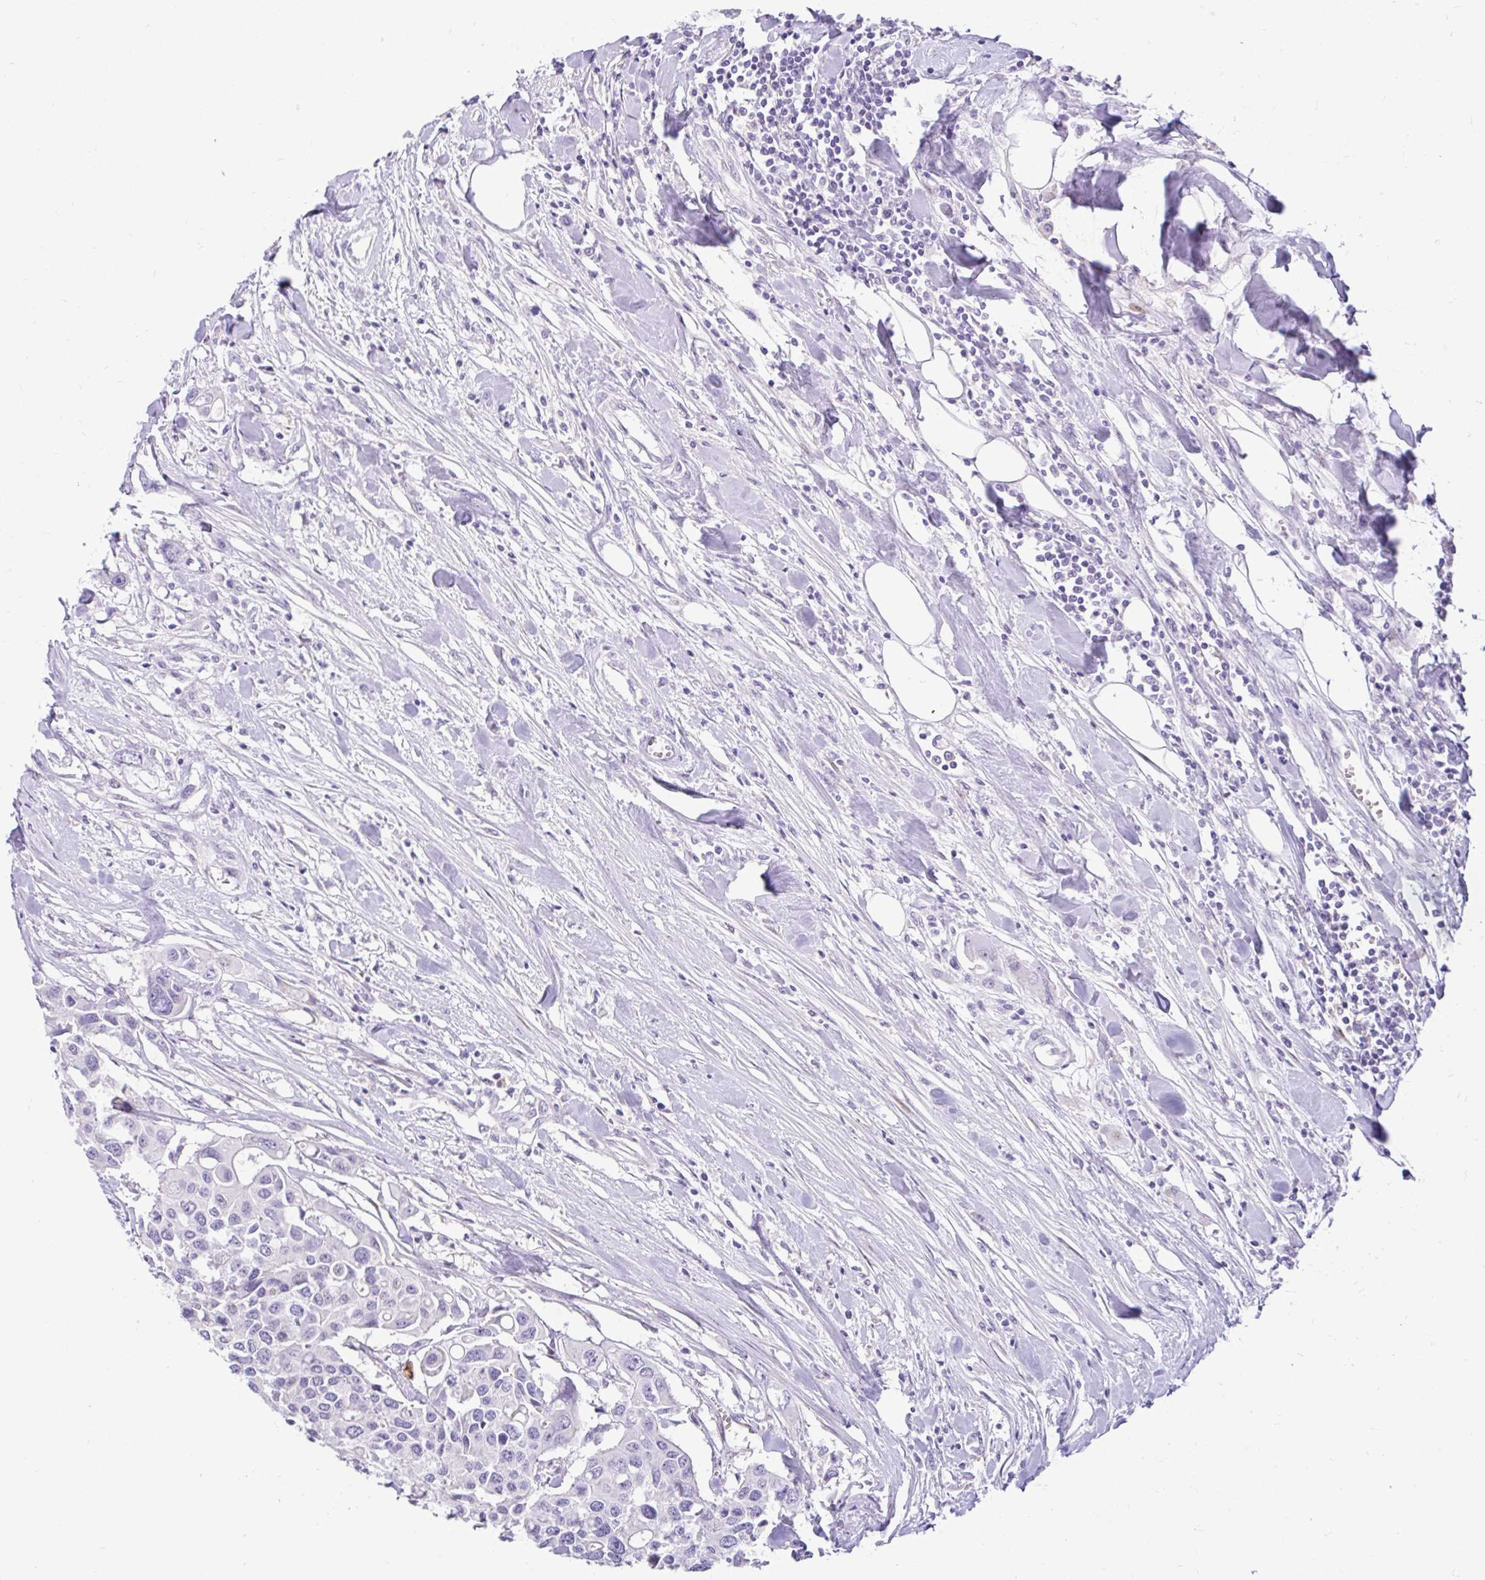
{"staining": {"intensity": "negative", "quantity": "none", "location": "none"}, "tissue": "colorectal cancer", "cell_type": "Tumor cells", "image_type": "cancer", "snomed": [{"axis": "morphology", "description": "Adenocarcinoma, NOS"}, {"axis": "topography", "description": "Colon"}], "caption": "High magnification brightfield microscopy of adenocarcinoma (colorectal) stained with DAB (brown) and counterstained with hematoxylin (blue): tumor cells show no significant staining.", "gene": "NHLH2", "patient": {"sex": "male", "age": 77}}